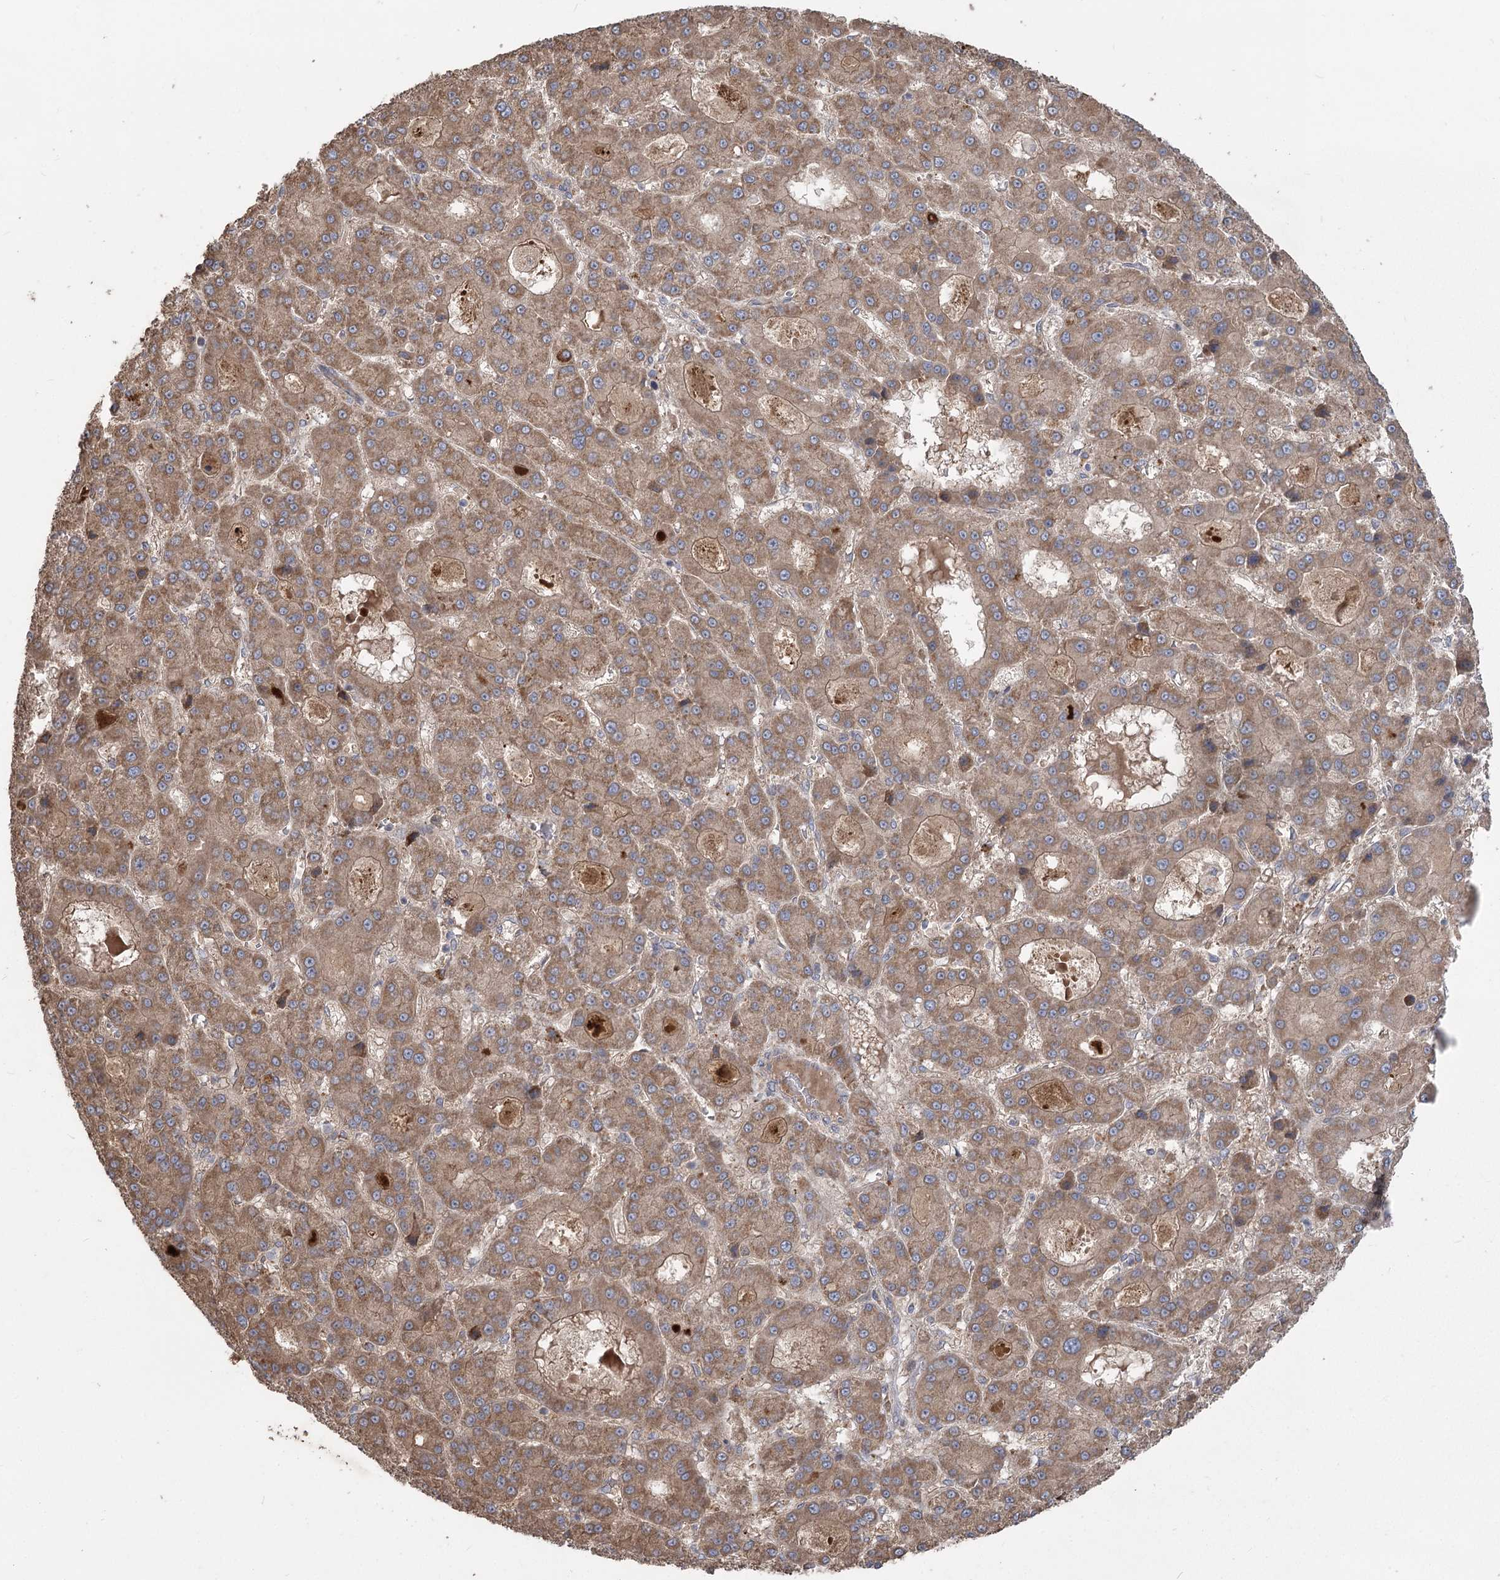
{"staining": {"intensity": "moderate", "quantity": ">75%", "location": "cytoplasmic/membranous"}, "tissue": "liver cancer", "cell_type": "Tumor cells", "image_type": "cancer", "snomed": [{"axis": "morphology", "description": "Carcinoma, Hepatocellular, NOS"}, {"axis": "topography", "description": "Liver"}], "caption": "A brown stain labels moderate cytoplasmic/membranous staining of a protein in liver cancer tumor cells.", "gene": "RIN2", "patient": {"sex": "male", "age": 70}}